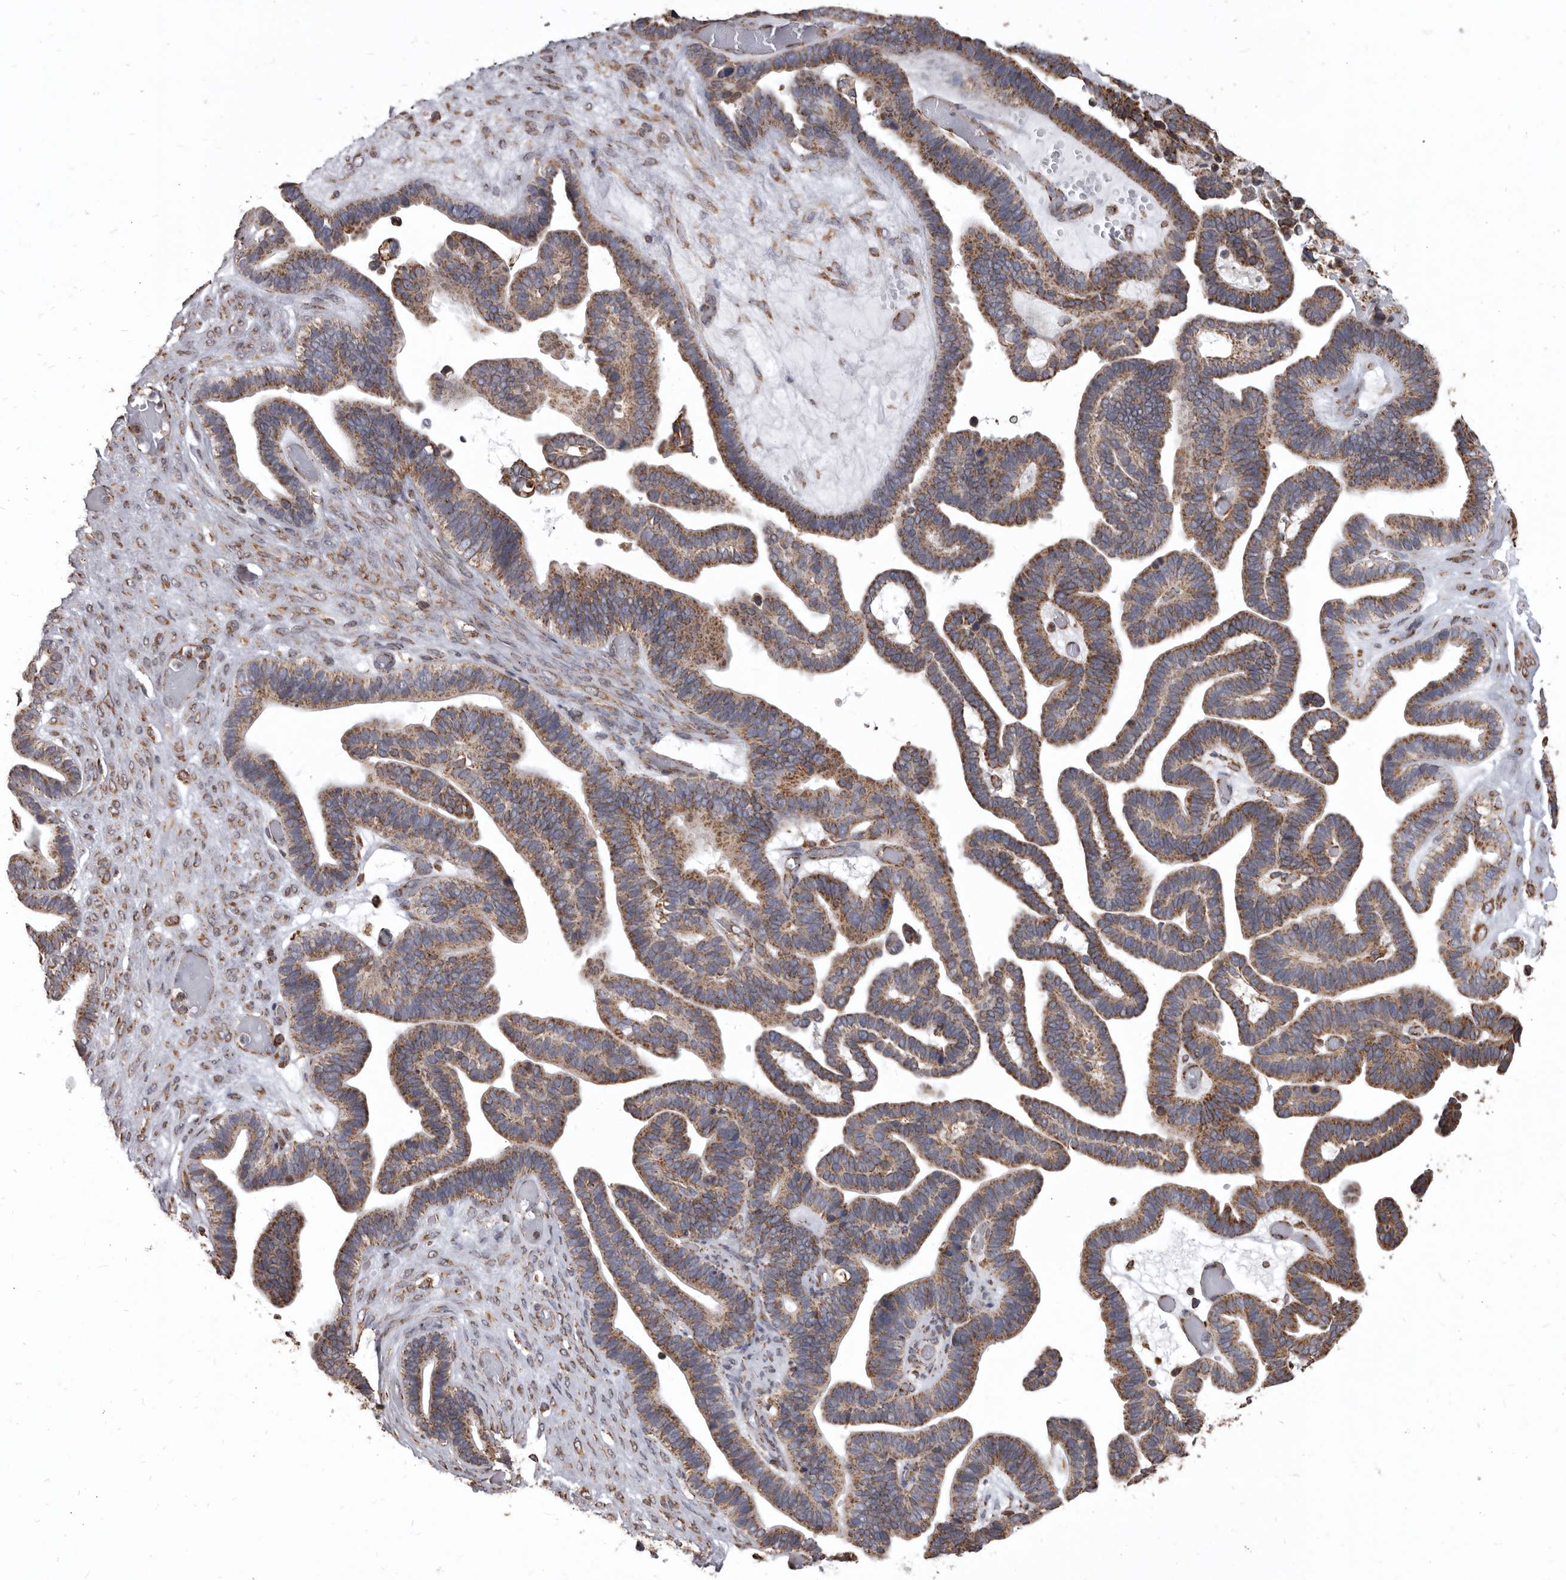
{"staining": {"intensity": "moderate", "quantity": ">75%", "location": "cytoplasmic/membranous"}, "tissue": "ovarian cancer", "cell_type": "Tumor cells", "image_type": "cancer", "snomed": [{"axis": "morphology", "description": "Cystadenocarcinoma, serous, NOS"}, {"axis": "topography", "description": "Ovary"}], "caption": "Protein staining of ovarian serous cystadenocarcinoma tissue exhibits moderate cytoplasmic/membranous staining in approximately >75% of tumor cells.", "gene": "CDK5RAP3", "patient": {"sex": "female", "age": 56}}